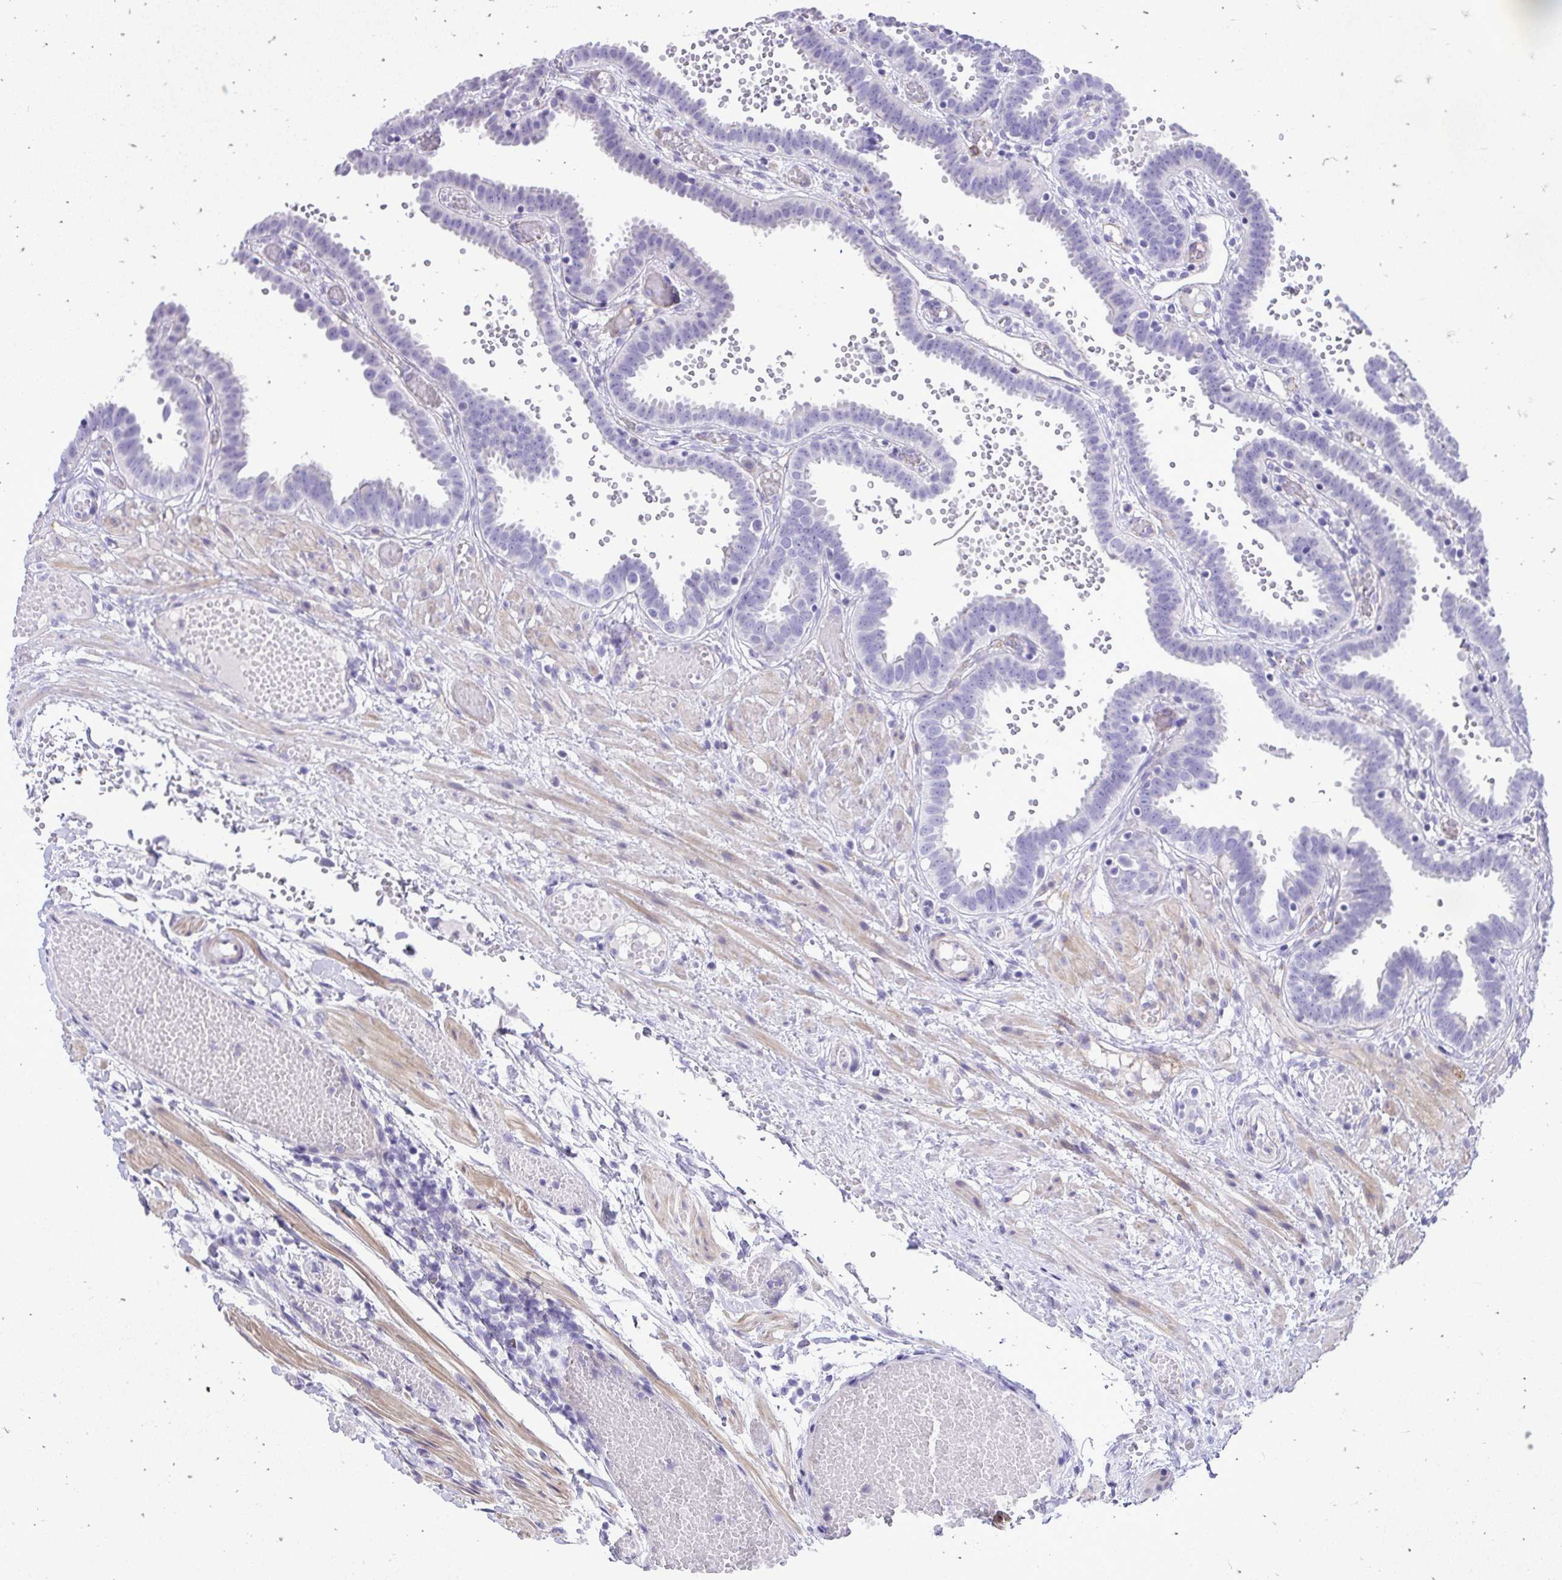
{"staining": {"intensity": "negative", "quantity": "none", "location": "none"}, "tissue": "fallopian tube", "cell_type": "Glandular cells", "image_type": "normal", "snomed": [{"axis": "morphology", "description": "Normal tissue, NOS"}, {"axis": "topography", "description": "Fallopian tube"}], "caption": "DAB immunohistochemical staining of benign fallopian tube reveals no significant positivity in glandular cells. The staining is performed using DAB (3,3'-diaminobenzidine) brown chromogen with nuclei counter-stained in using hematoxylin.", "gene": "PELI3", "patient": {"sex": "female", "age": 37}}